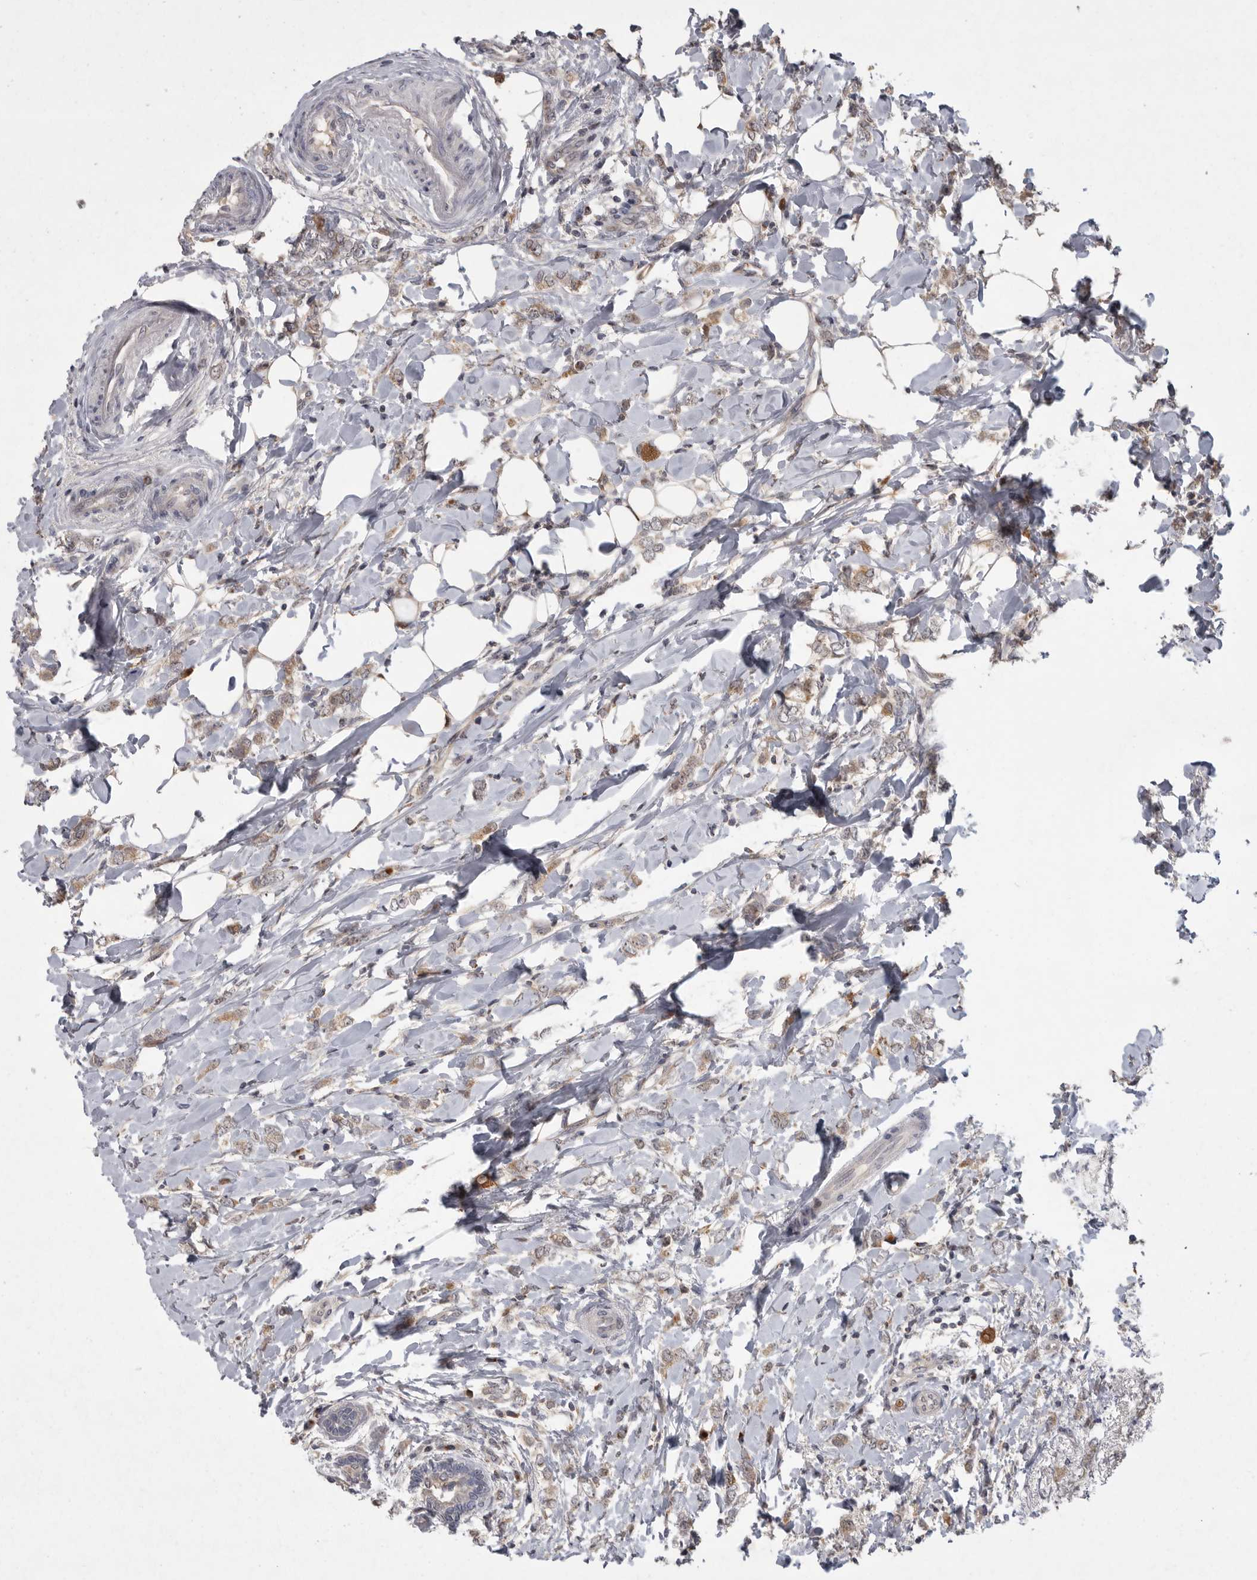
{"staining": {"intensity": "weak", "quantity": ">75%", "location": "cytoplasmic/membranous"}, "tissue": "breast cancer", "cell_type": "Tumor cells", "image_type": "cancer", "snomed": [{"axis": "morphology", "description": "Normal tissue, NOS"}, {"axis": "morphology", "description": "Lobular carcinoma"}, {"axis": "topography", "description": "Breast"}], "caption": "The immunohistochemical stain shows weak cytoplasmic/membranous expression in tumor cells of breast cancer (lobular carcinoma) tissue.", "gene": "MAN2A1", "patient": {"sex": "female", "age": 47}}